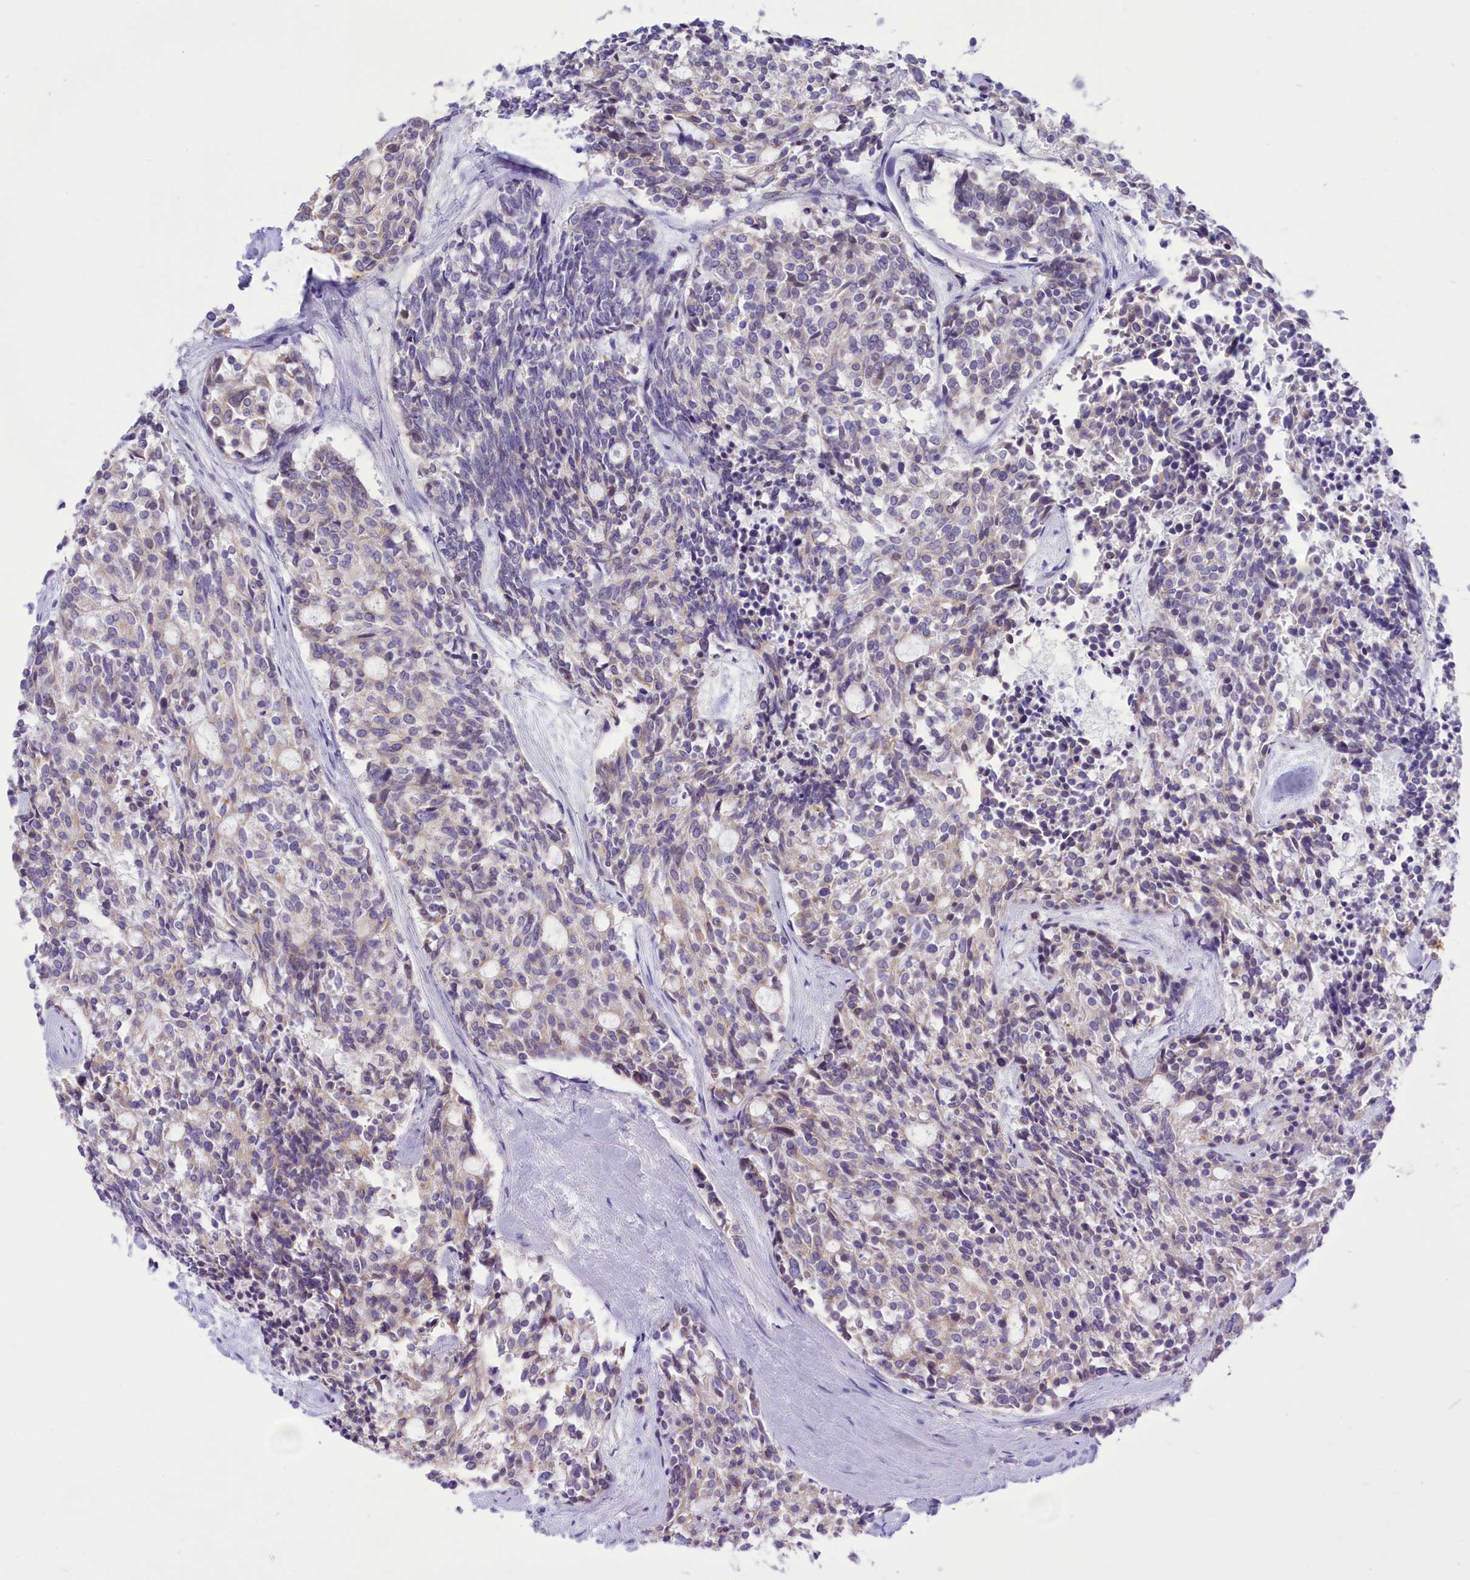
{"staining": {"intensity": "weak", "quantity": "<25%", "location": "cytoplasmic/membranous"}, "tissue": "carcinoid", "cell_type": "Tumor cells", "image_type": "cancer", "snomed": [{"axis": "morphology", "description": "Carcinoid, malignant, NOS"}, {"axis": "topography", "description": "Pancreas"}], "caption": "Carcinoid (malignant) was stained to show a protein in brown. There is no significant staining in tumor cells.", "gene": "DCAF16", "patient": {"sex": "female", "age": 54}}